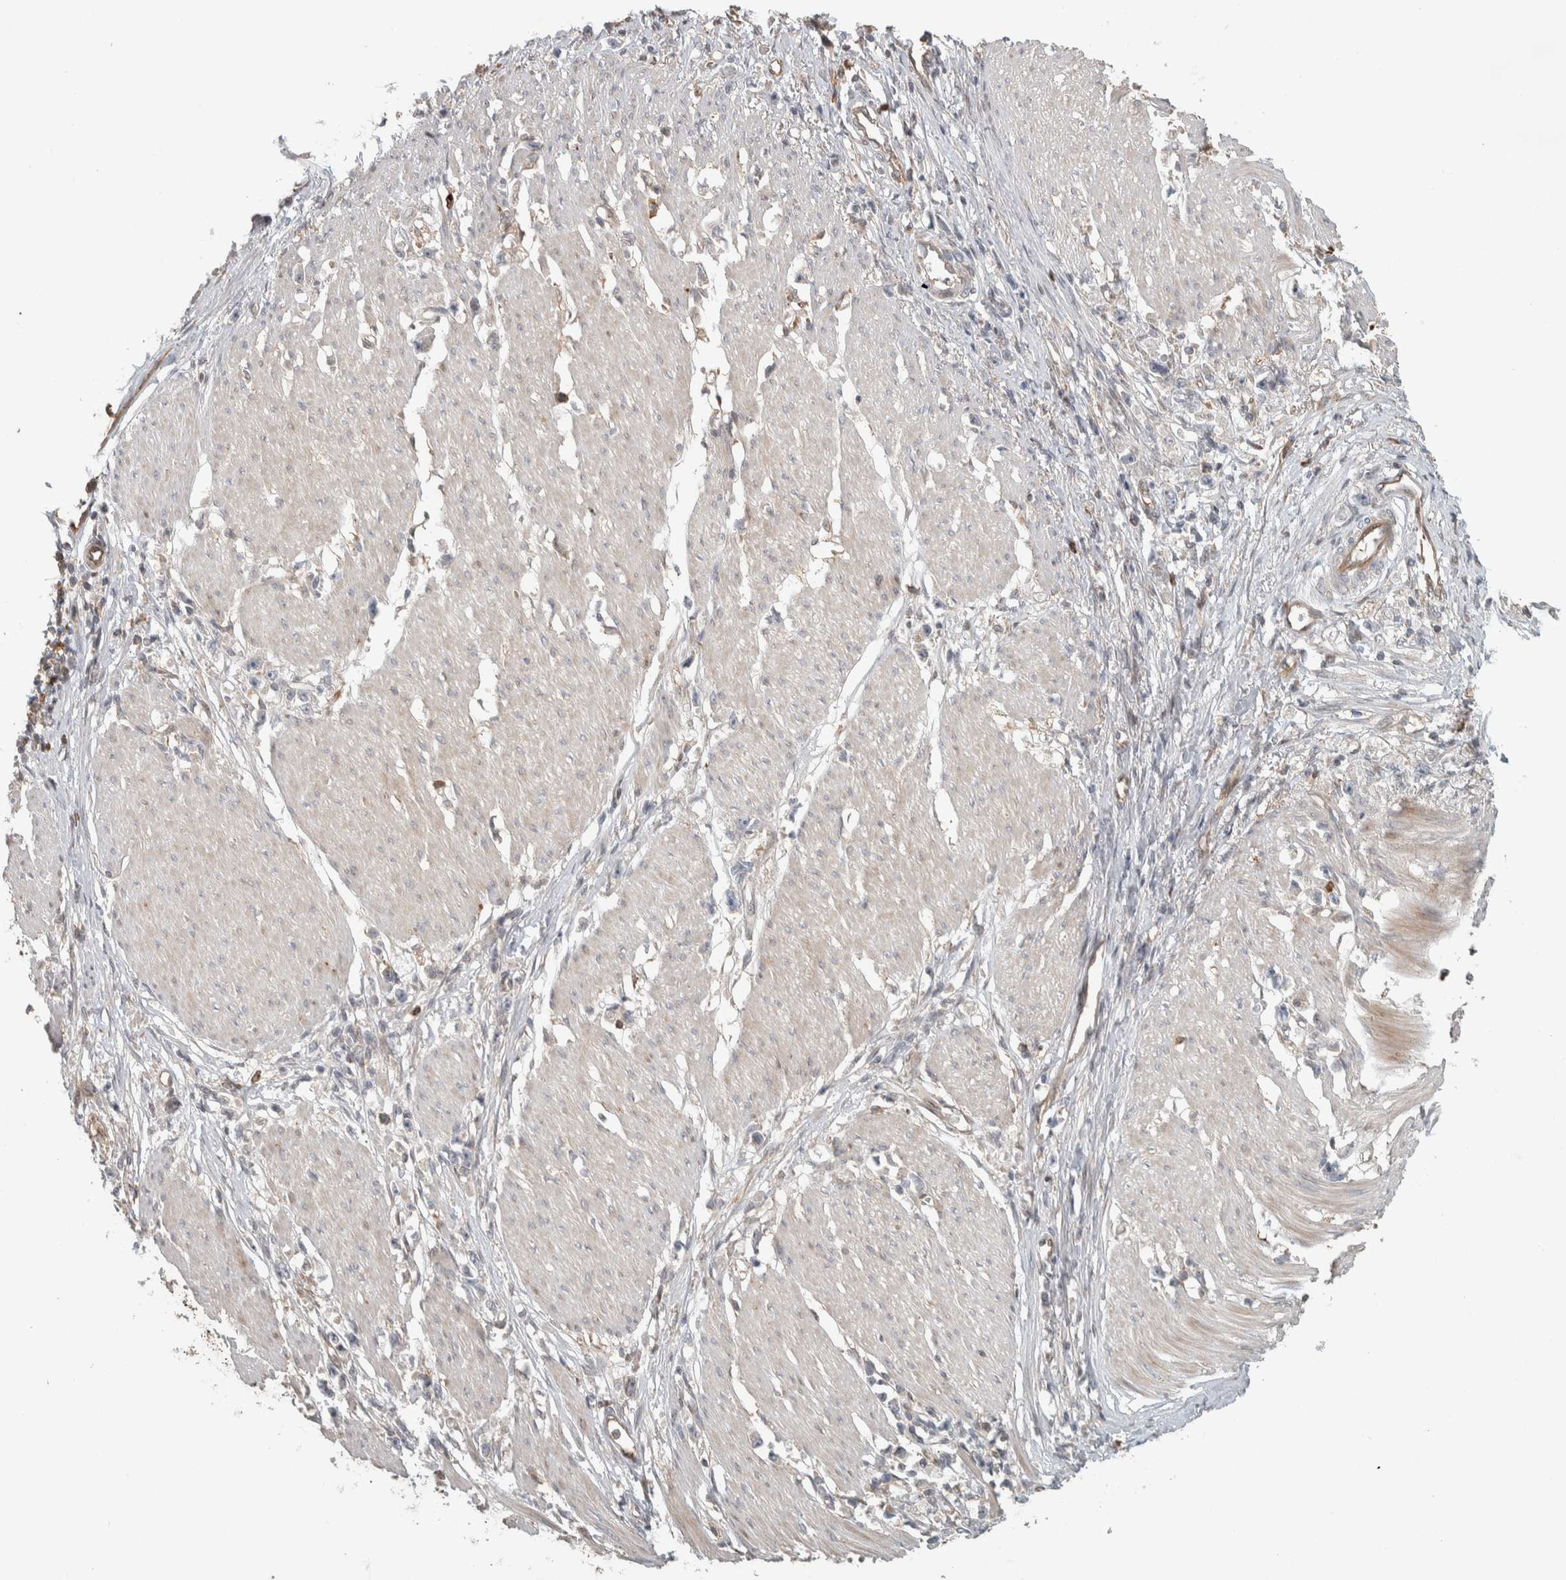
{"staining": {"intensity": "negative", "quantity": "none", "location": "none"}, "tissue": "stomach cancer", "cell_type": "Tumor cells", "image_type": "cancer", "snomed": [{"axis": "morphology", "description": "Adenocarcinoma, NOS"}, {"axis": "topography", "description": "Stomach"}], "caption": "Tumor cells are negative for protein expression in human stomach cancer.", "gene": "CNTROB", "patient": {"sex": "female", "age": 59}}